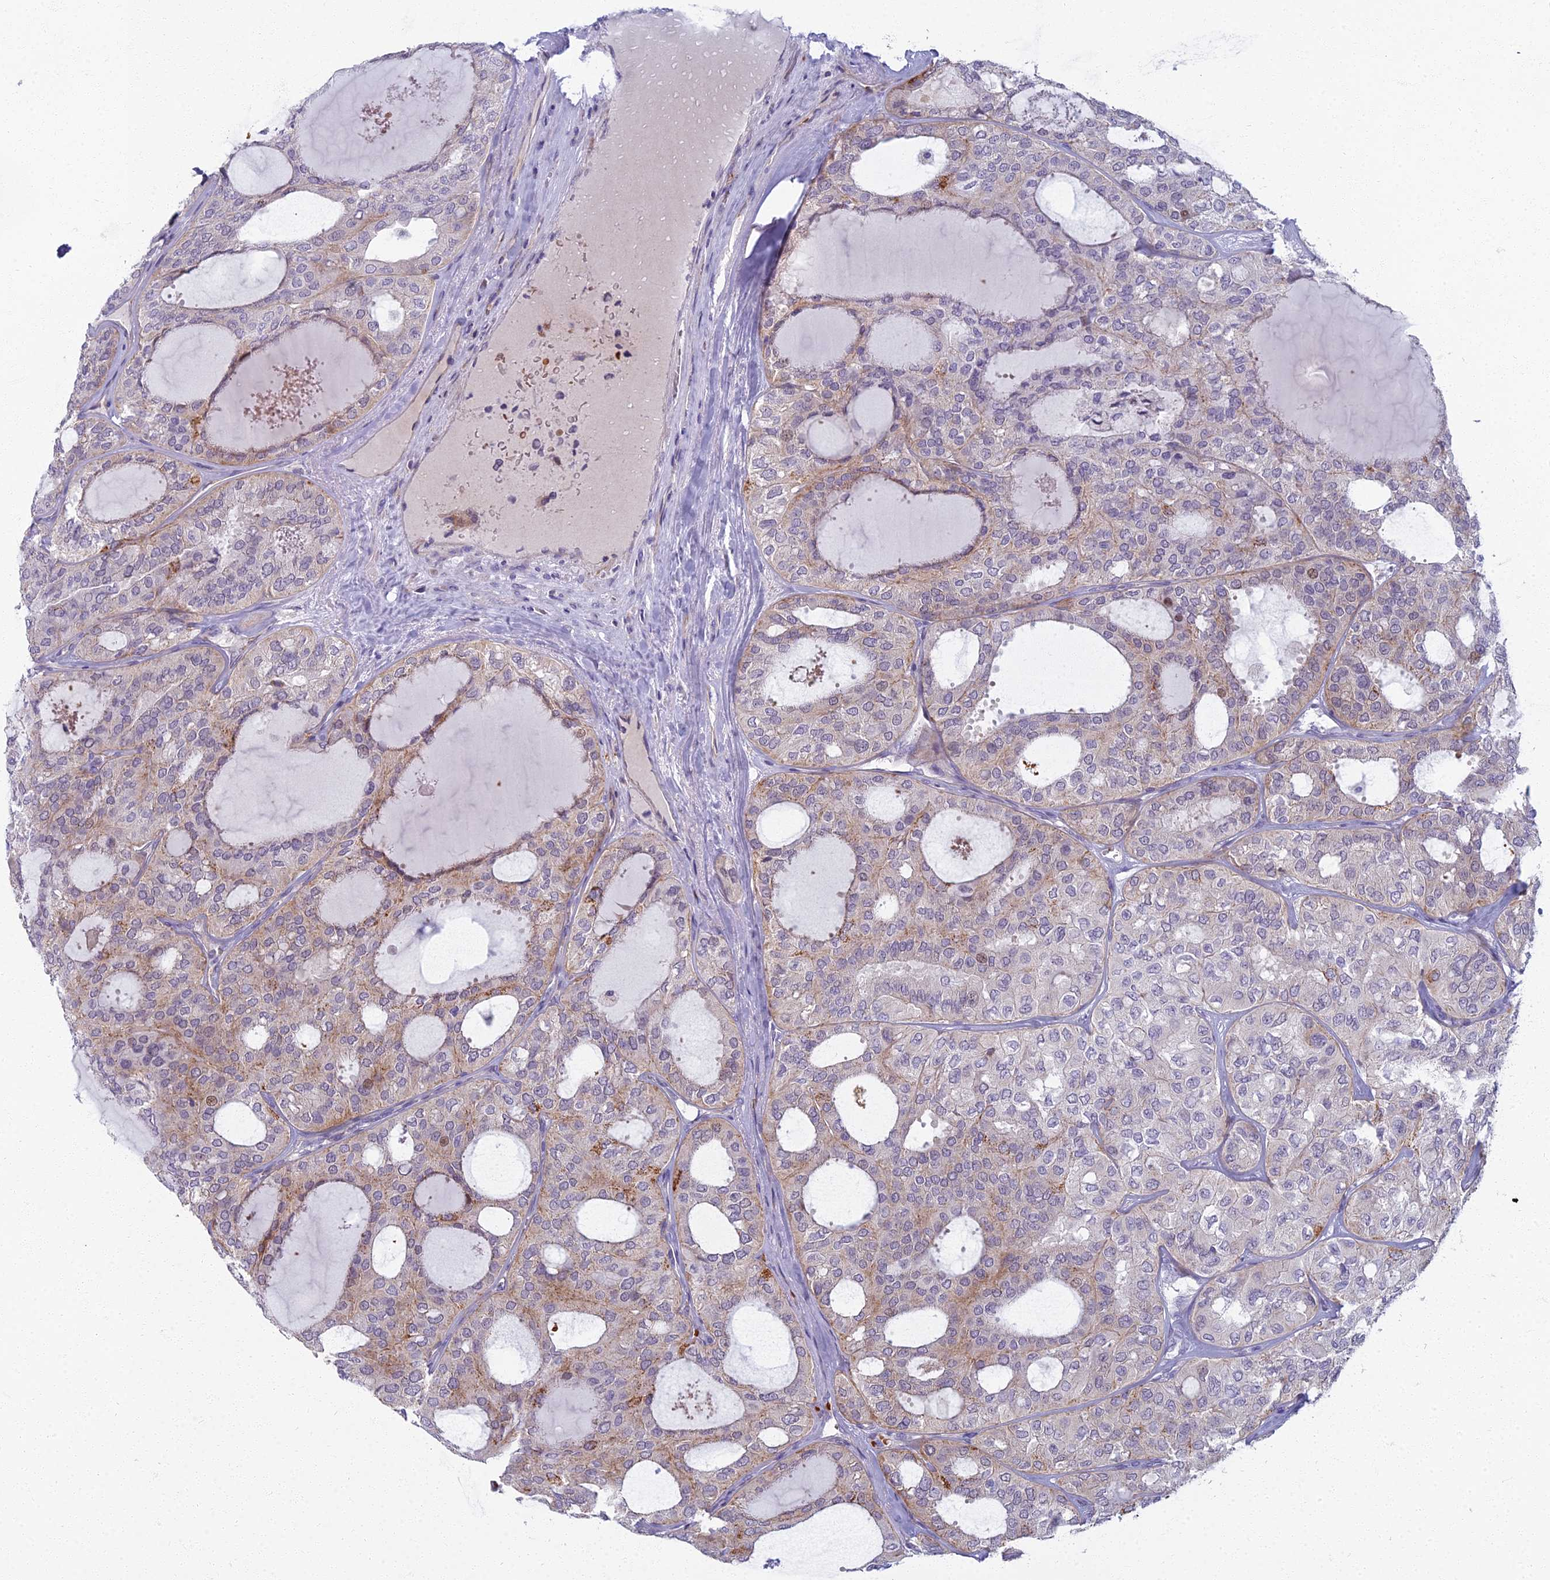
{"staining": {"intensity": "moderate", "quantity": "<25%", "location": "cytoplasmic/membranous"}, "tissue": "thyroid cancer", "cell_type": "Tumor cells", "image_type": "cancer", "snomed": [{"axis": "morphology", "description": "Follicular adenoma carcinoma, NOS"}, {"axis": "topography", "description": "Thyroid gland"}], "caption": "Immunohistochemistry (IHC) histopathology image of neoplastic tissue: human thyroid cancer stained using immunohistochemistry displays low levels of moderate protein expression localized specifically in the cytoplasmic/membranous of tumor cells, appearing as a cytoplasmic/membranous brown color.", "gene": "ARL15", "patient": {"sex": "male", "age": 75}}